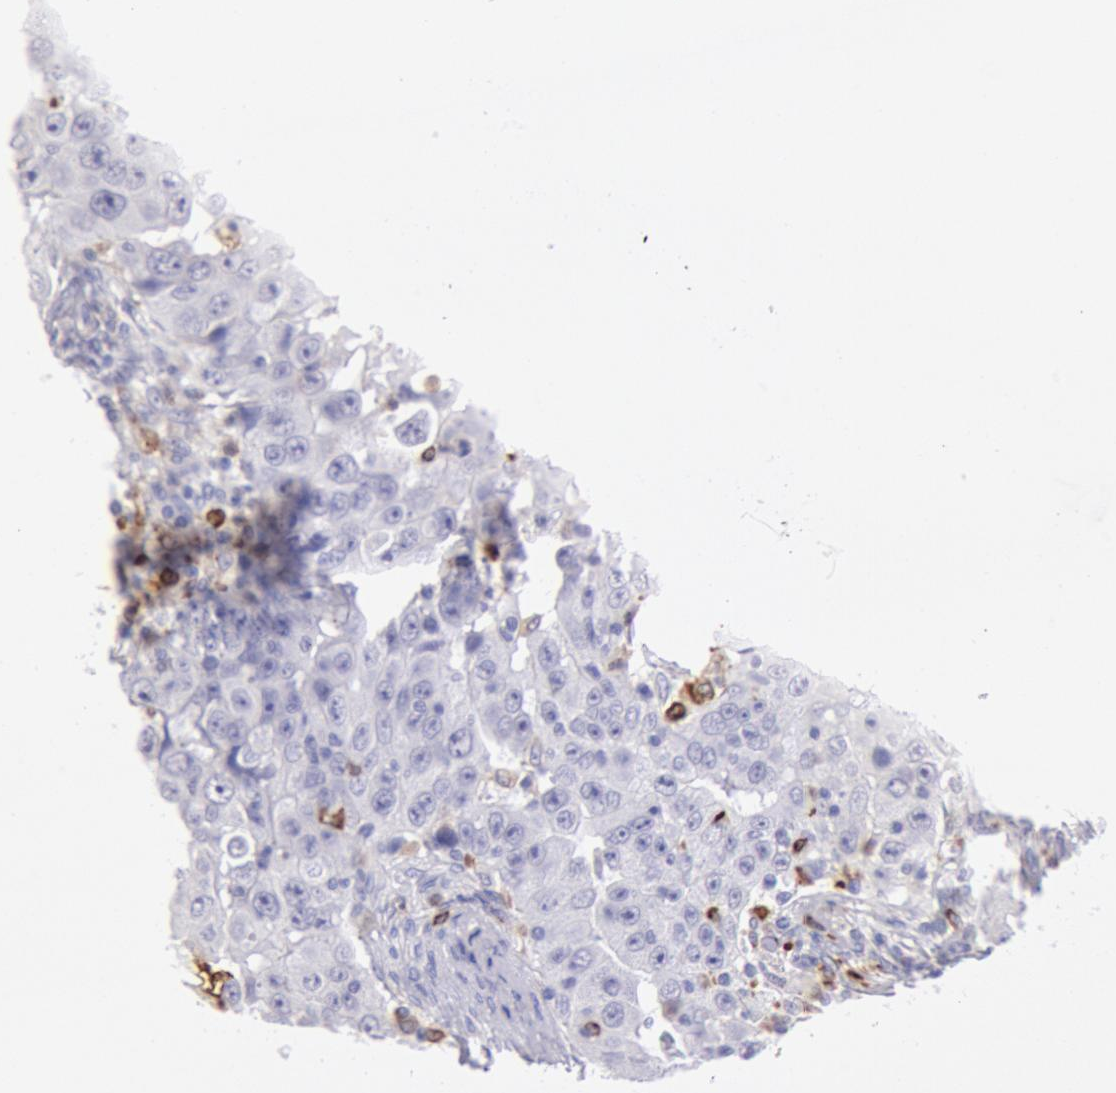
{"staining": {"intensity": "negative", "quantity": "none", "location": "none"}, "tissue": "lung cancer", "cell_type": "Tumor cells", "image_type": "cancer", "snomed": [{"axis": "morphology", "description": "Squamous cell carcinoma, NOS"}, {"axis": "topography", "description": "Lung"}], "caption": "DAB immunohistochemical staining of human lung cancer (squamous cell carcinoma) shows no significant staining in tumor cells. (Brightfield microscopy of DAB (3,3'-diaminobenzidine) immunohistochemistry (IHC) at high magnification).", "gene": "FCN1", "patient": {"sex": "male", "age": 64}}